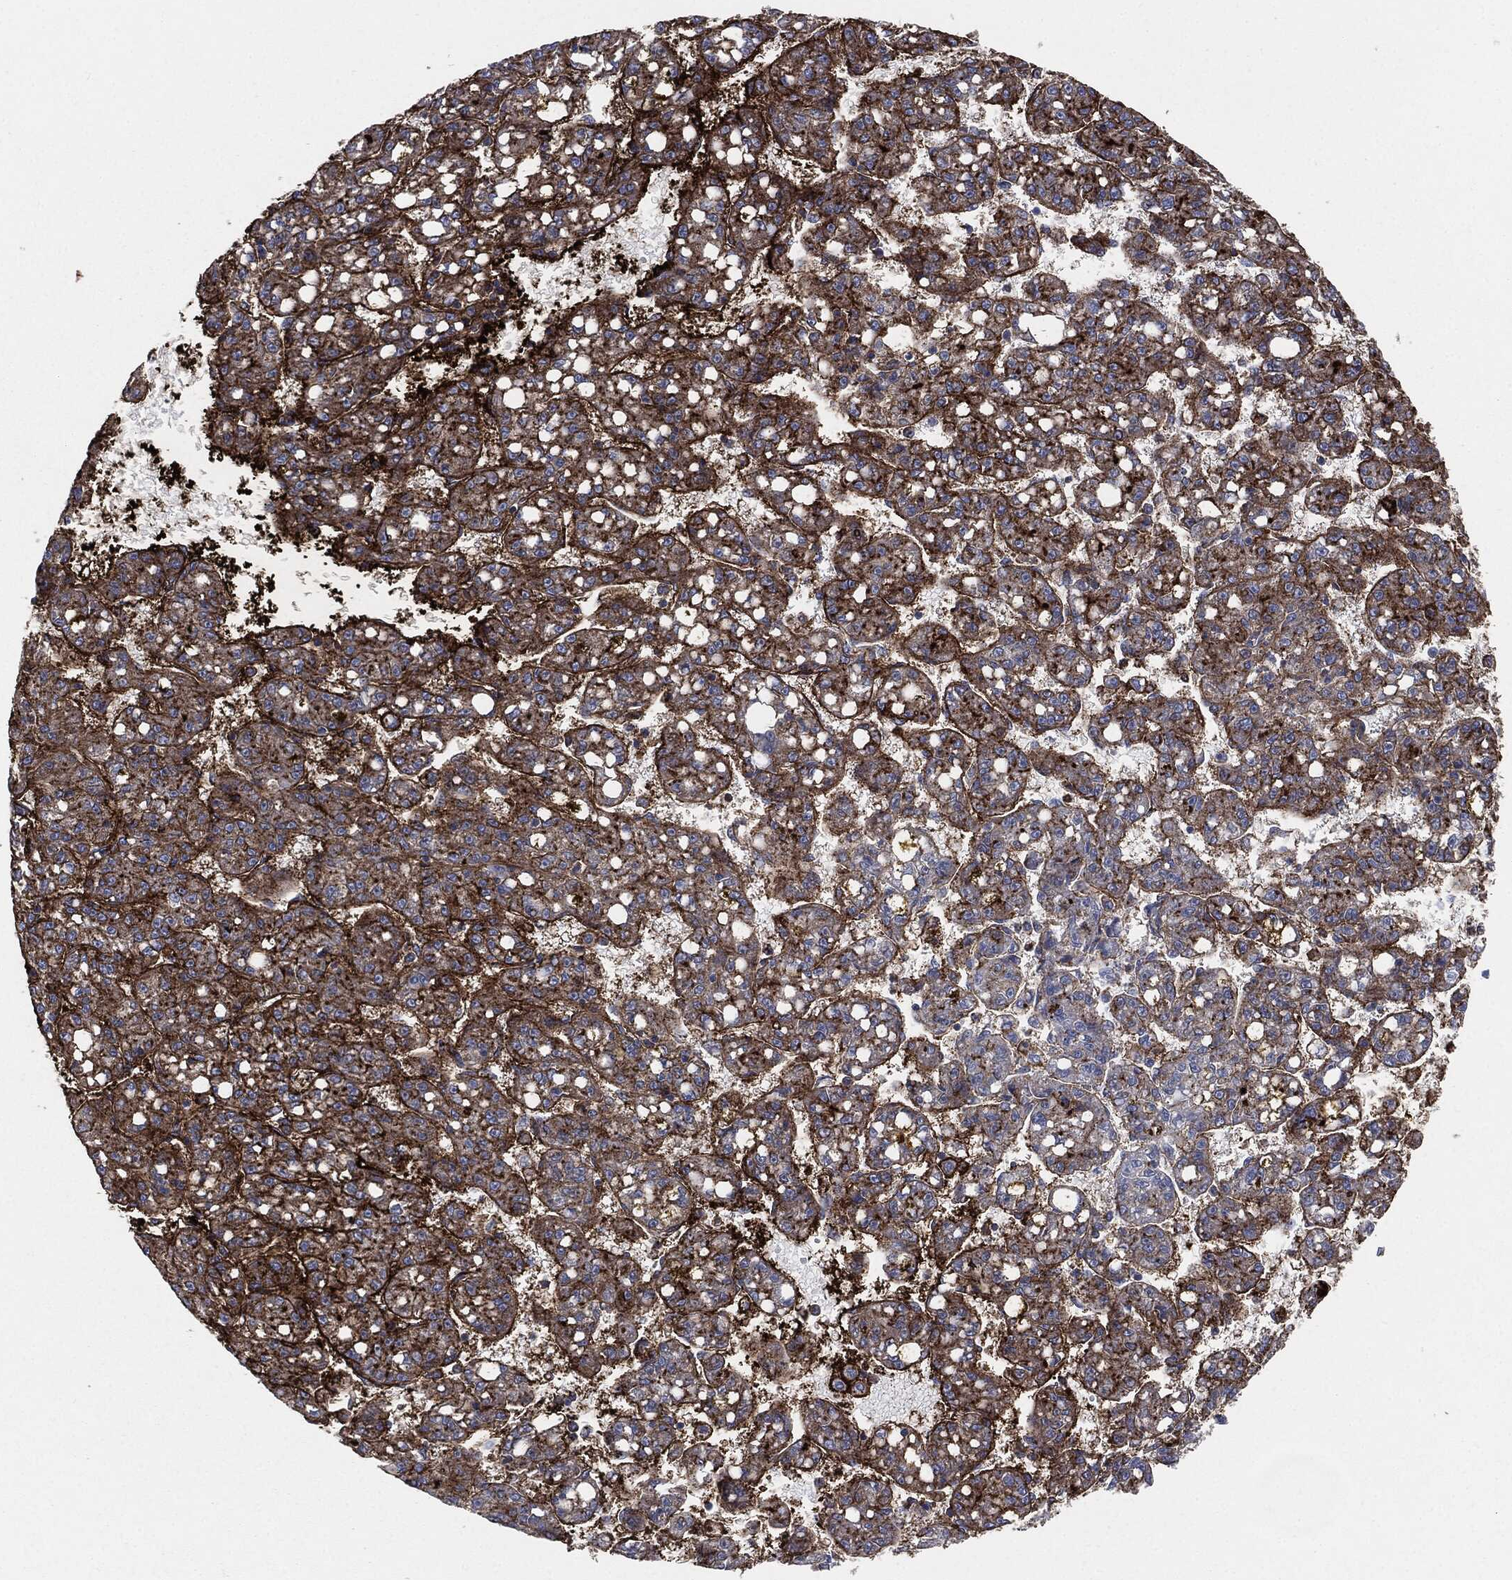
{"staining": {"intensity": "strong", "quantity": "25%-75%", "location": "cytoplasmic/membranous"}, "tissue": "liver cancer", "cell_type": "Tumor cells", "image_type": "cancer", "snomed": [{"axis": "morphology", "description": "Carcinoma, Hepatocellular, NOS"}, {"axis": "topography", "description": "Liver"}], "caption": "Strong cytoplasmic/membranous staining is appreciated in approximately 25%-75% of tumor cells in liver cancer (hepatocellular carcinoma).", "gene": "APOB", "patient": {"sex": "female", "age": 65}}